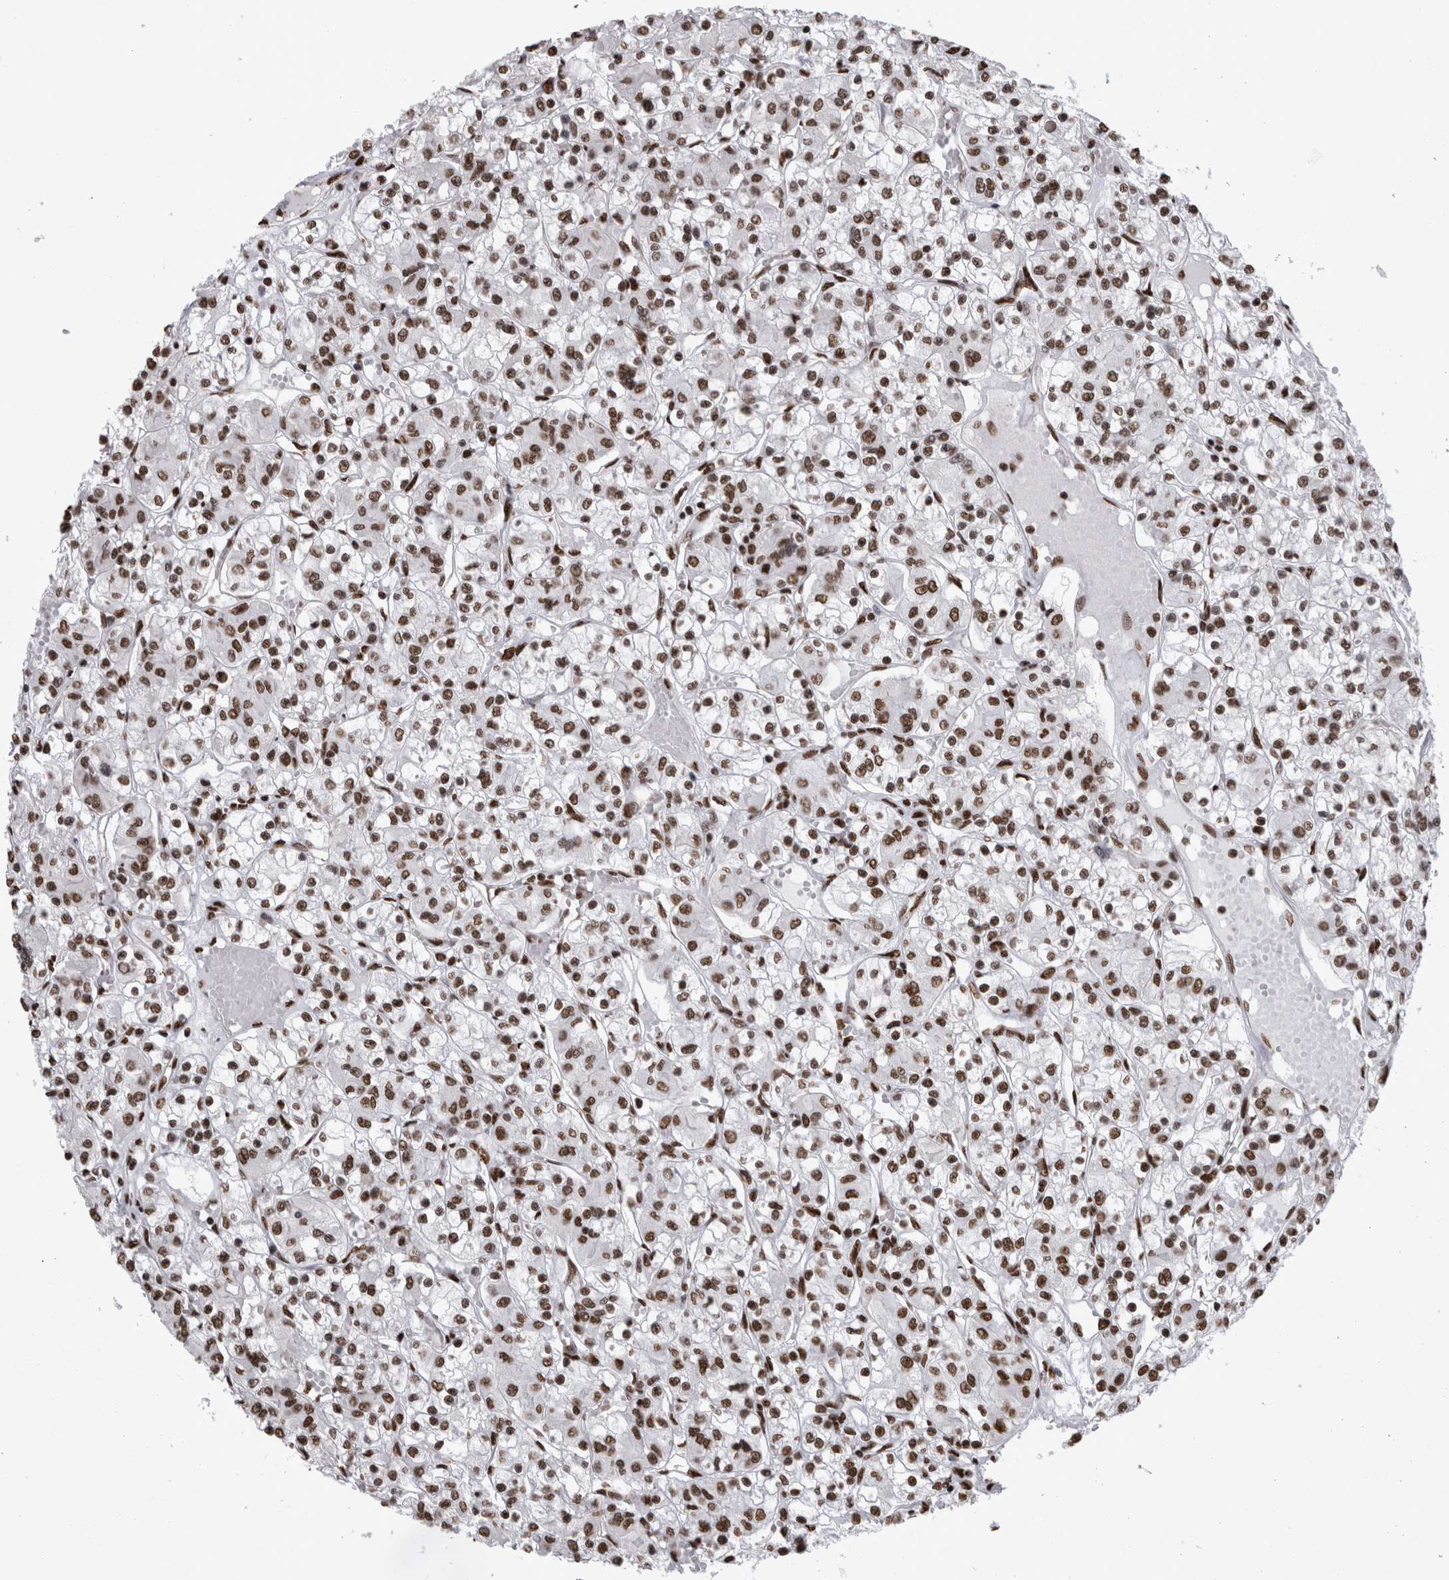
{"staining": {"intensity": "moderate", "quantity": ">75%", "location": "nuclear"}, "tissue": "renal cancer", "cell_type": "Tumor cells", "image_type": "cancer", "snomed": [{"axis": "morphology", "description": "Adenocarcinoma, NOS"}, {"axis": "topography", "description": "Kidney"}], "caption": "An image showing moderate nuclear expression in approximately >75% of tumor cells in adenocarcinoma (renal), as visualized by brown immunohistochemical staining.", "gene": "HNRNPM", "patient": {"sex": "female", "age": 59}}